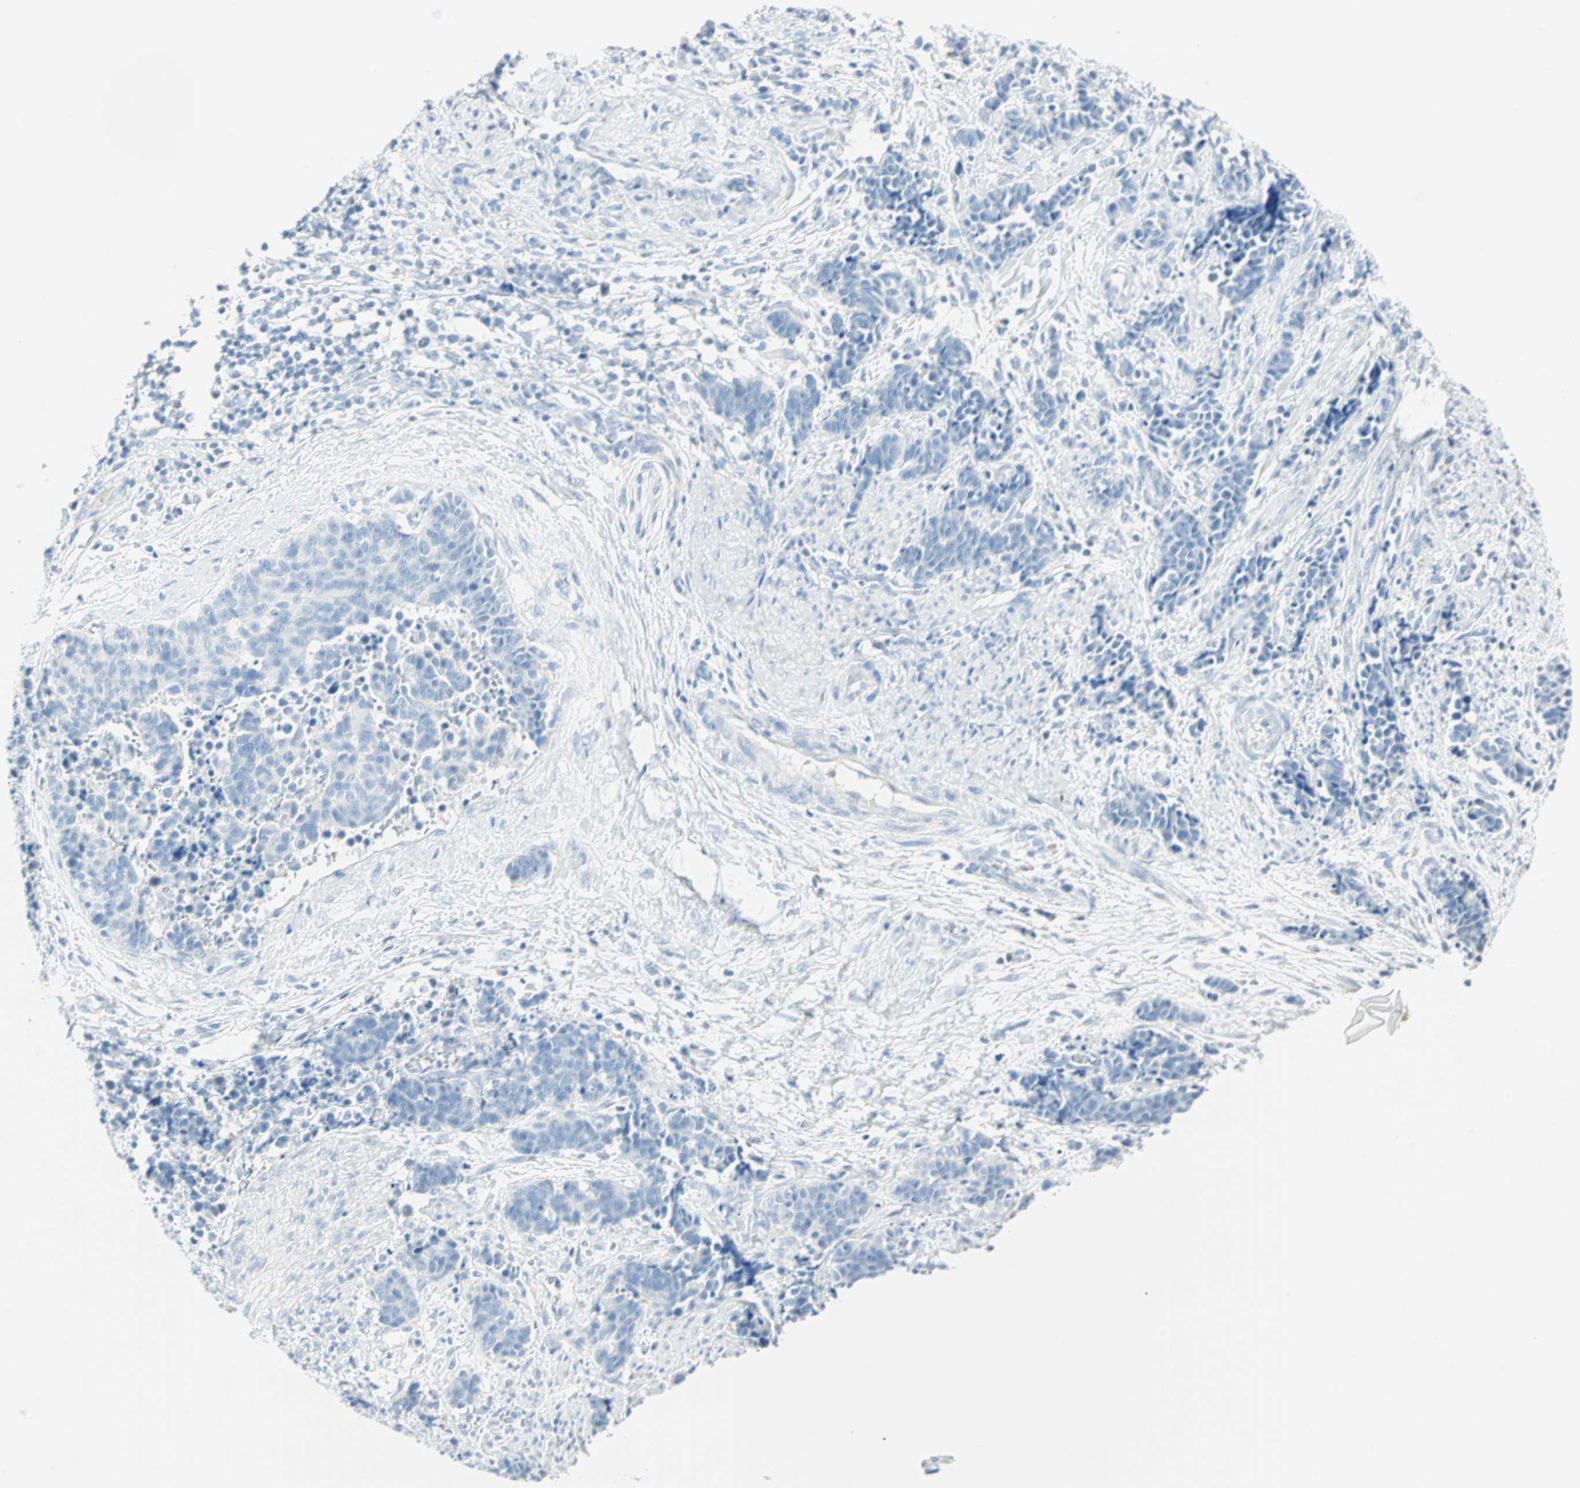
{"staining": {"intensity": "negative", "quantity": "none", "location": "none"}, "tissue": "cervical cancer", "cell_type": "Tumor cells", "image_type": "cancer", "snomed": [{"axis": "morphology", "description": "Squamous cell carcinoma, NOS"}, {"axis": "topography", "description": "Cervix"}], "caption": "Histopathology image shows no significant protein expression in tumor cells of cervical squamous cell carcinoma.", "gene": "NES", "patient": {"sex": "female", "age": 35}}